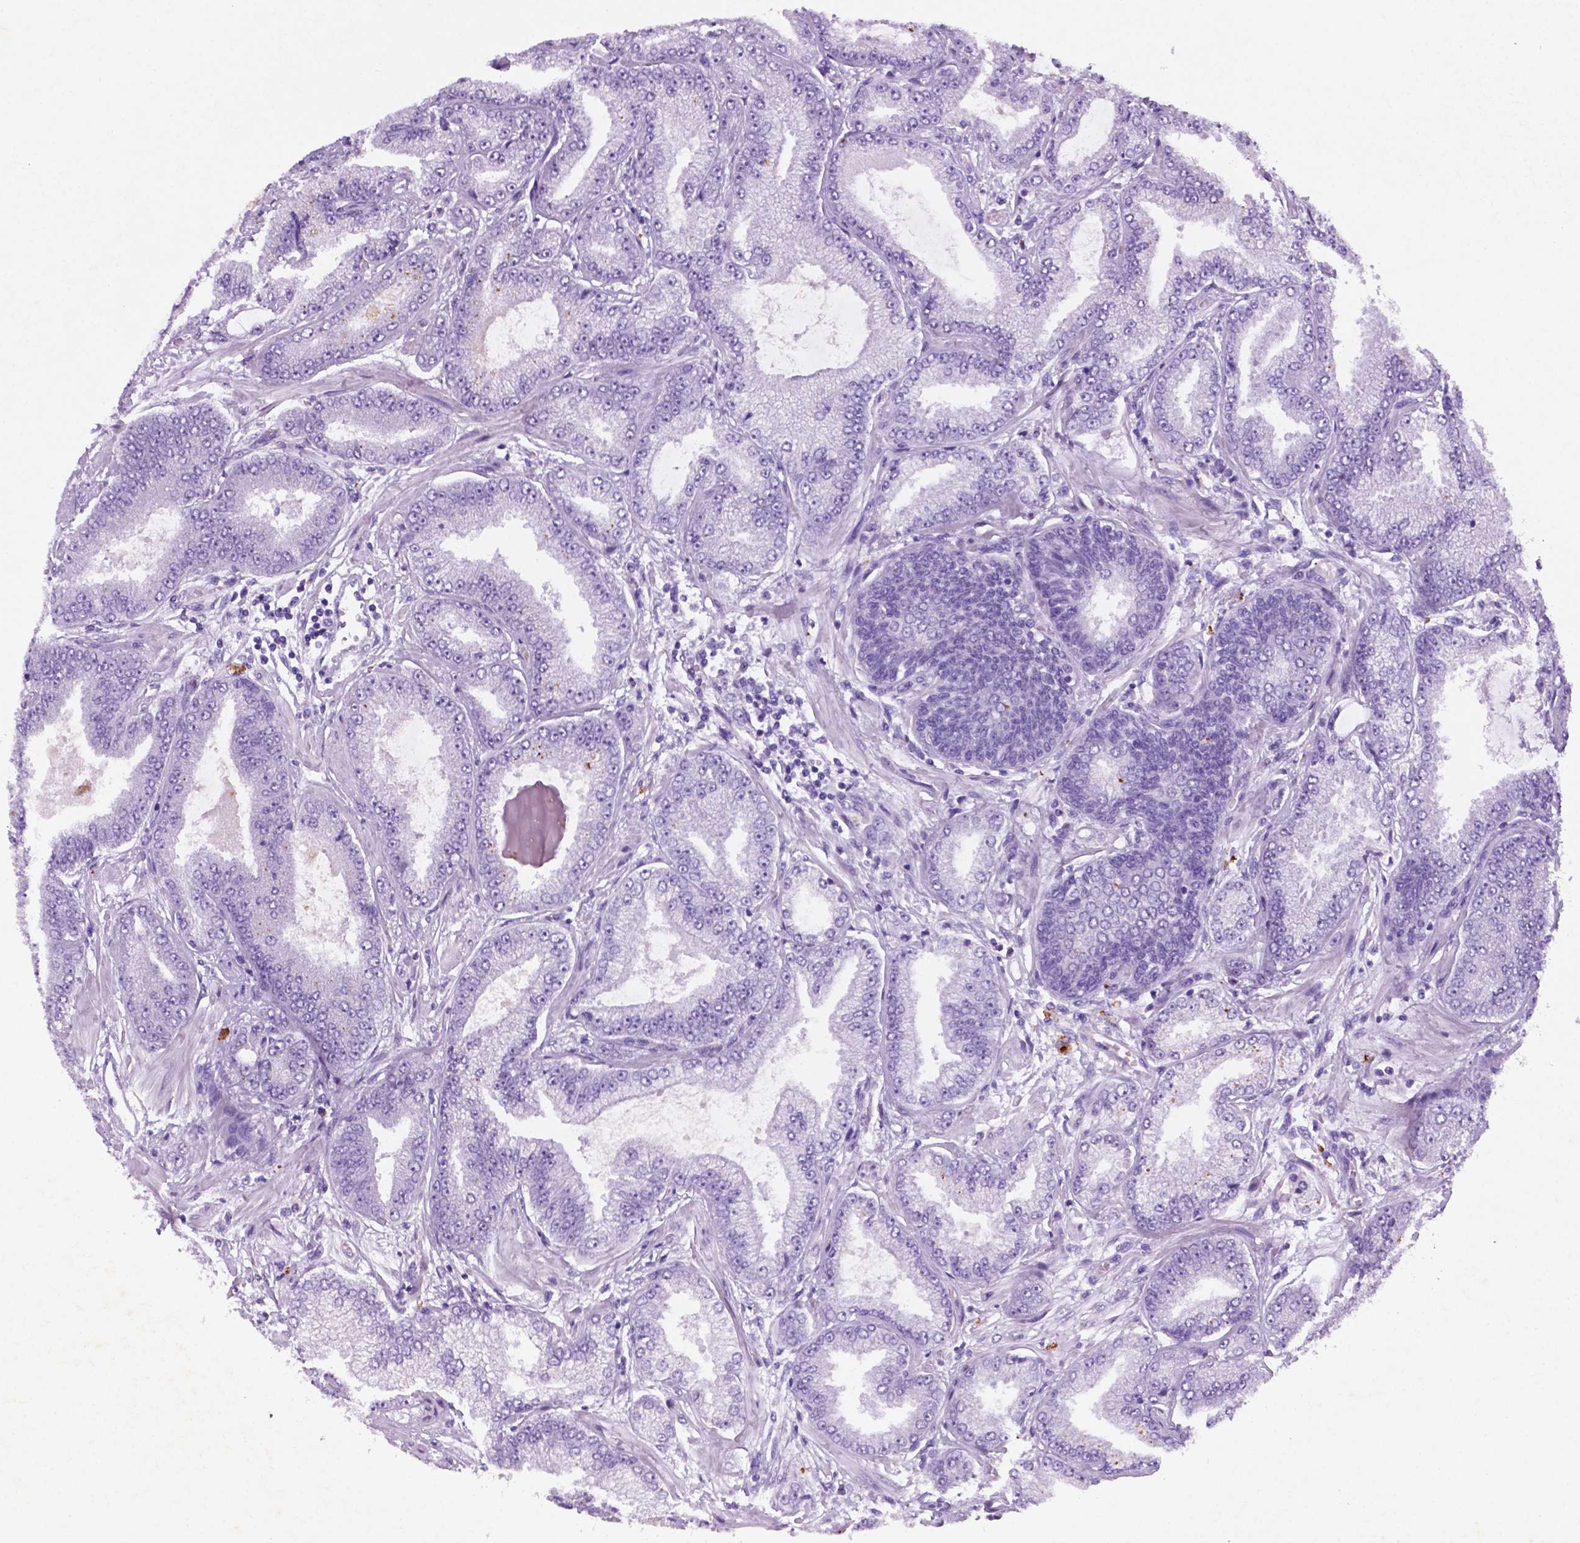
{"staining": {"intensity": "negative", "quantity": "none", "location": "none"}, "tissue": "prostate cancer", "cell_type": "Tumor cells", "image_type": "cancer", "snomed": [{"axis": "morphology", "description": "Adenocarcinoma, Low grade"}, {"axis": "topography", "description": "Prostate"}], "caption": "High magnification brightfield microscopy of low-grade adenocarcinoma (prostate) stained with DAB (3,3'-diaminobenzidine) (brown) and counterstained with hematoxylin (blue): tumor cells show no significant positivity.", "gene": "C18orf21", "patient": {"sex": "male", "age": 55}}